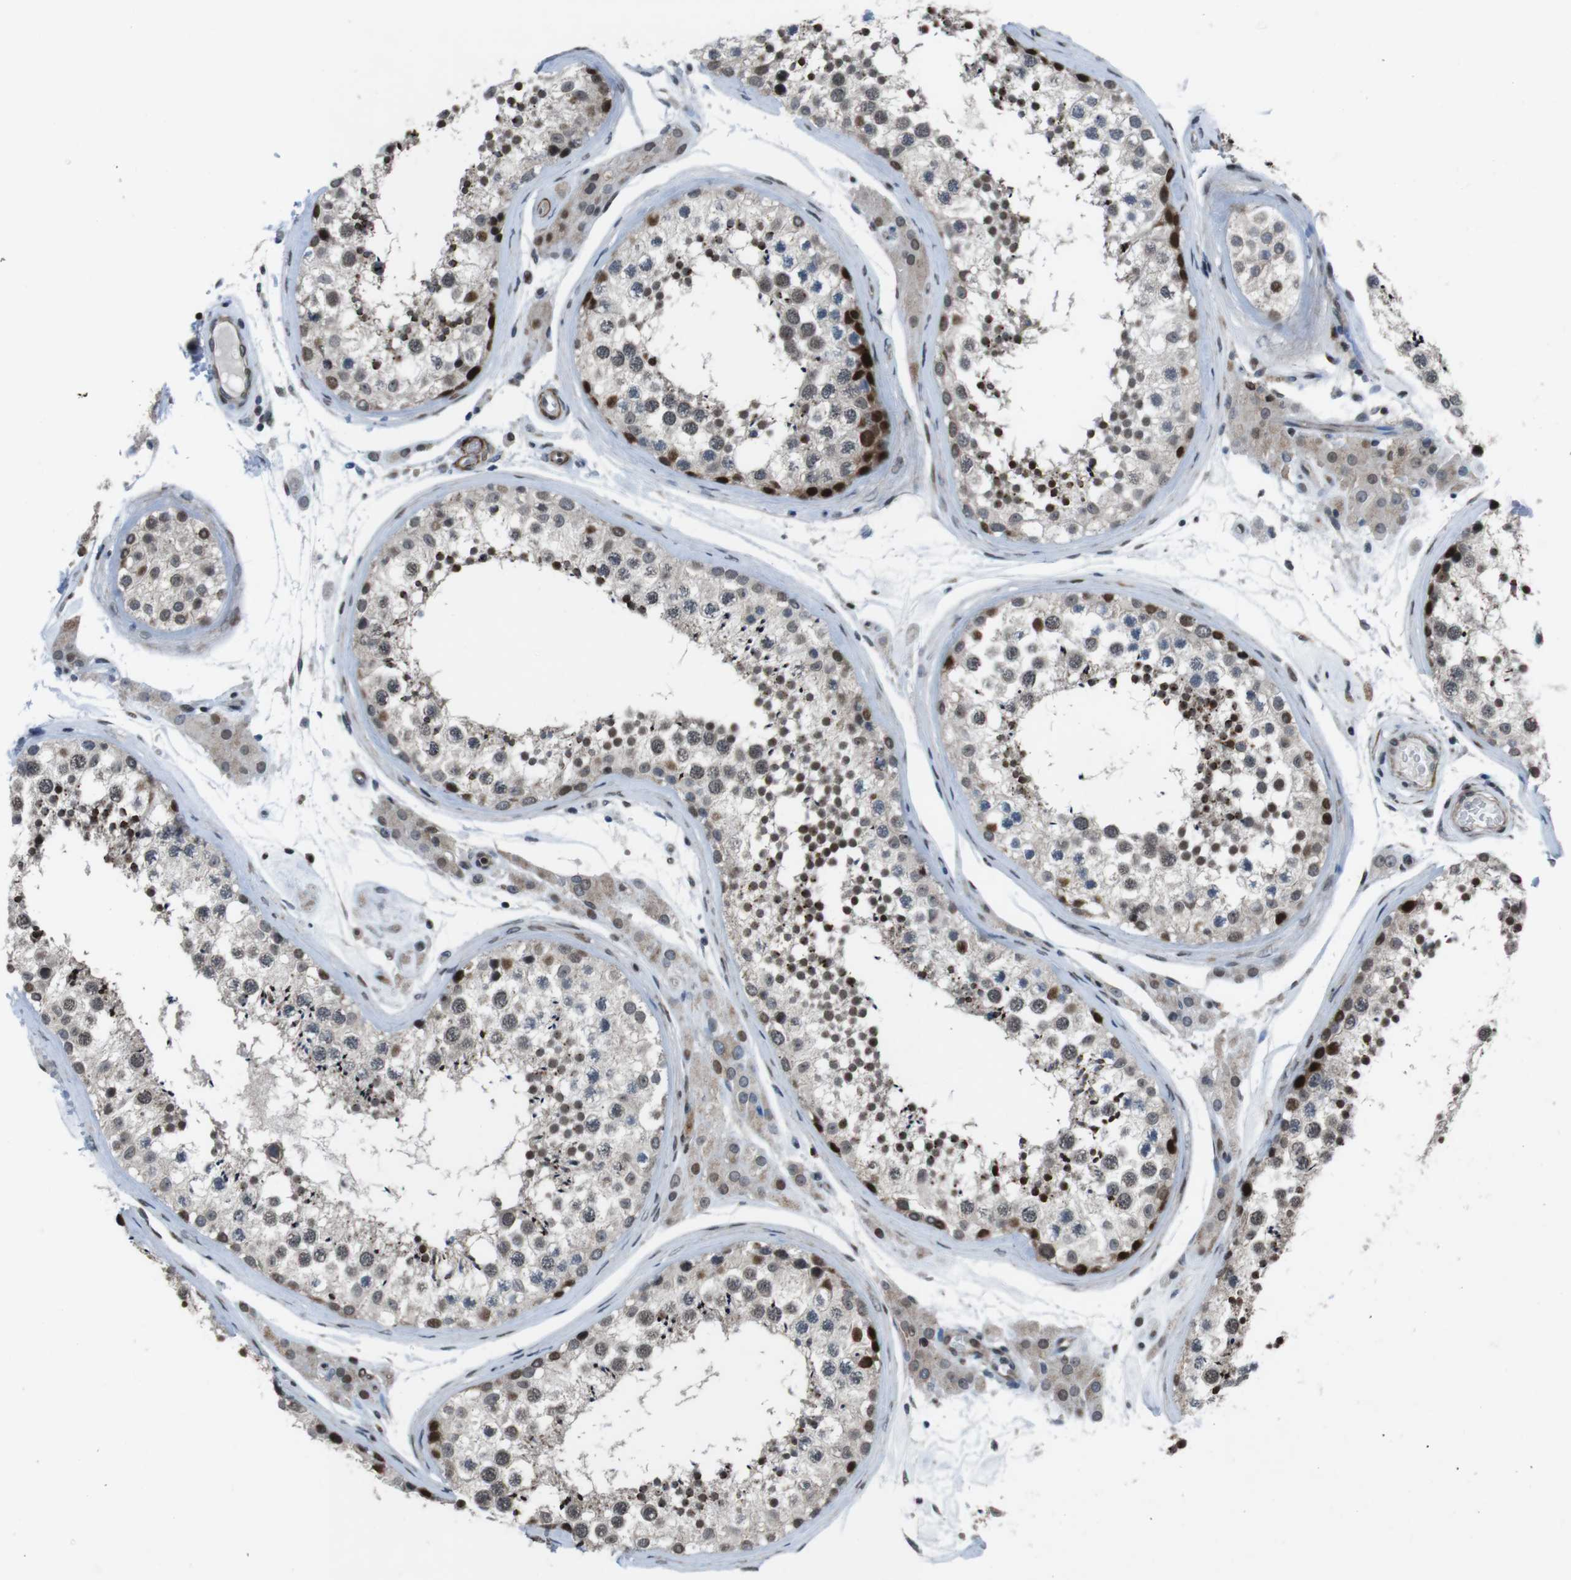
{"staining": {"intensity": "strong", "quantity": "25%-75%", "location": "nuclear"}, "tissue": "testis", "cell_type": "Cells in seminiferous ducts", "image_type": "normal", "snomed": [{"axis": "morphology", "description": "Normal tissue, NOS"}, {"axis": "topography", "description": "Testis"}], "caption": "Immunohistochemistry histopathology image of benign testis stained for a protein (brown), which shows high levels of strong nuclear staining in approximately 25%-75% of cells in seminiferous ducts.", "gene": "PBRM1", "patient": {"sex": "male", "age": 46}}